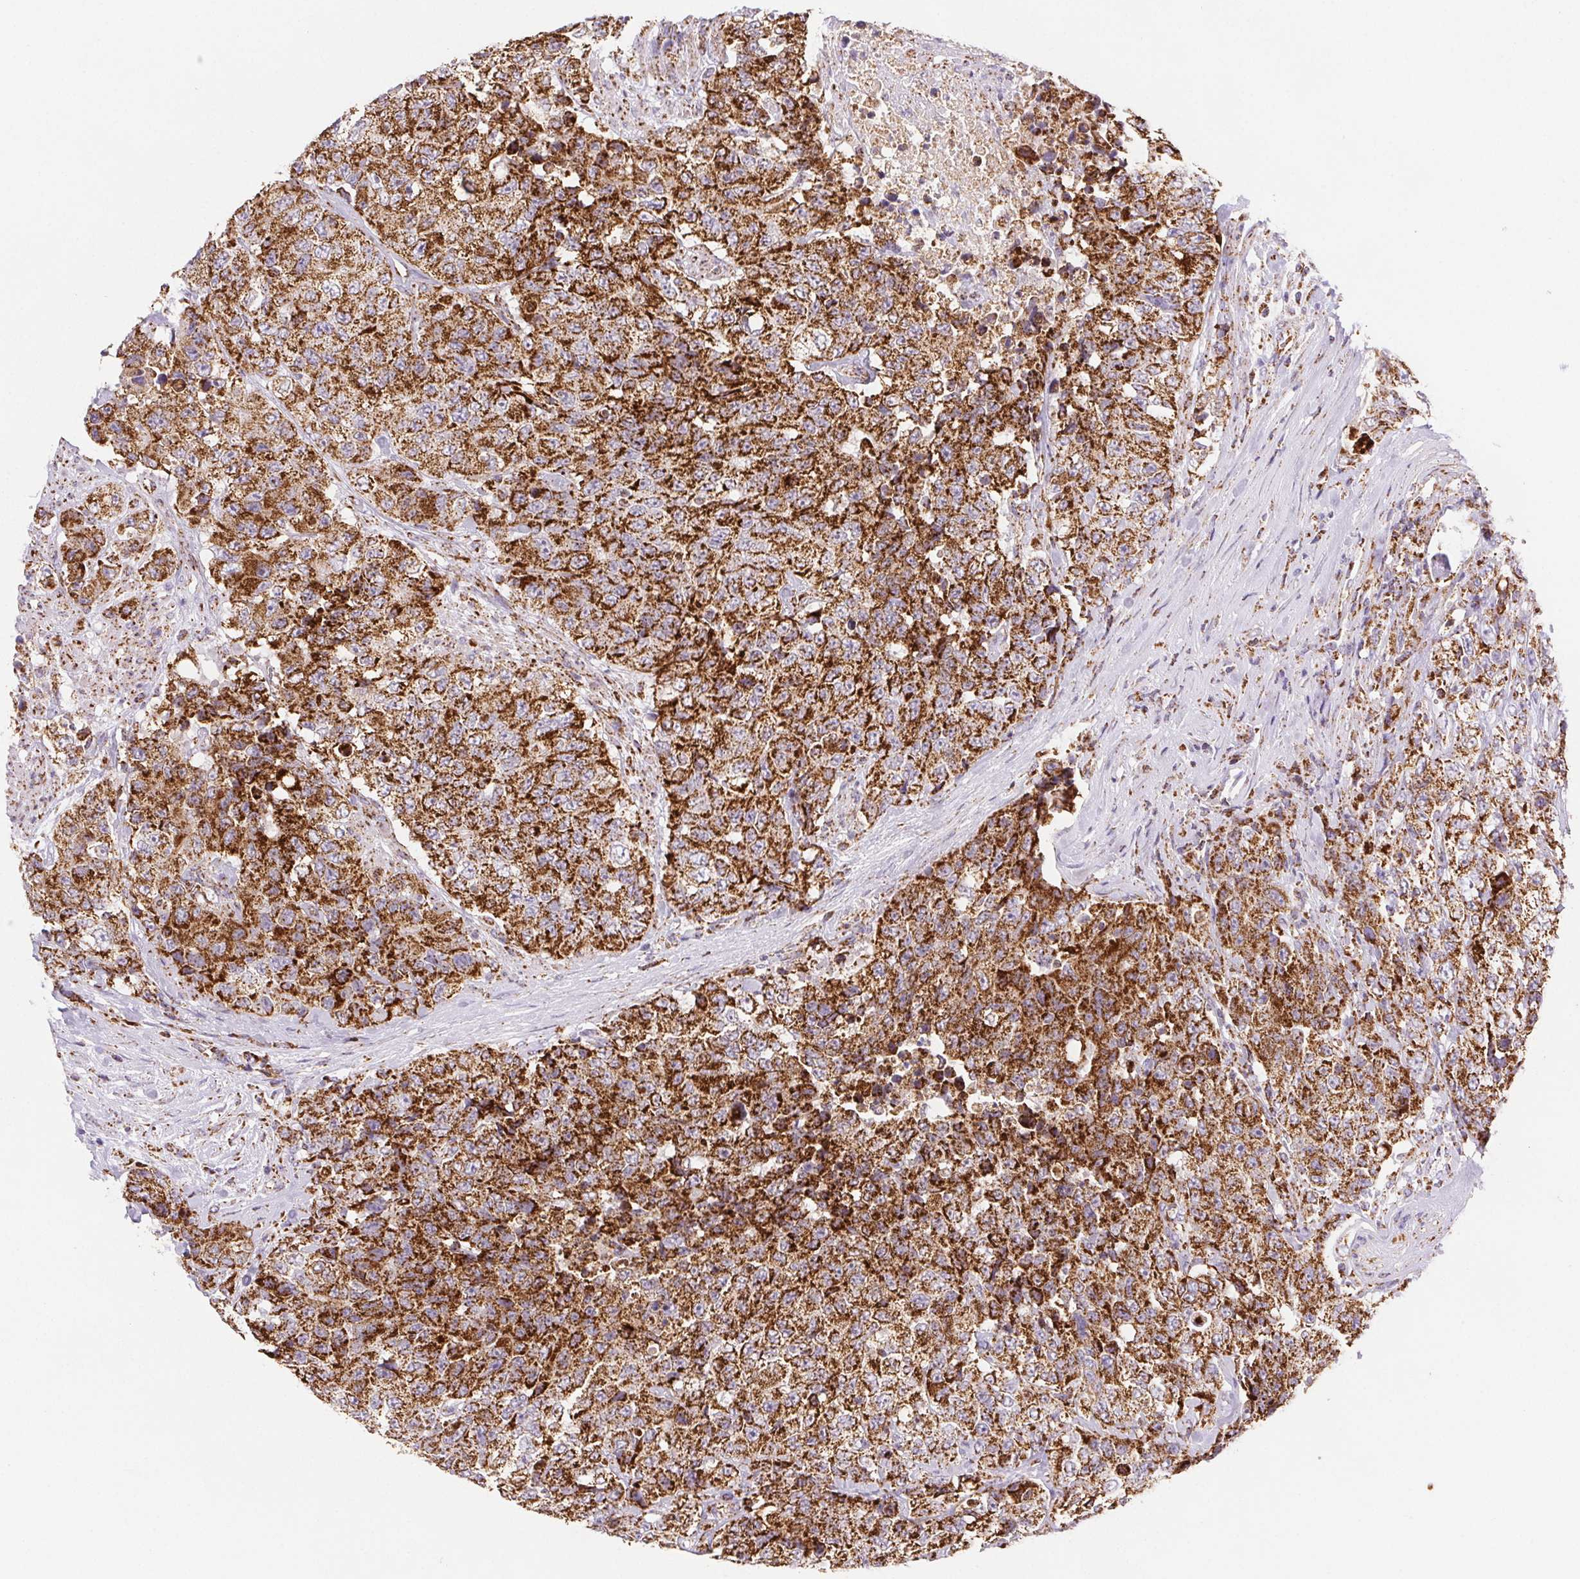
{"staining": {"intensity": "strong", "quantity": ">75%", "location": "cytoplasmic/membranous"}, "tissue": "urothelial cancer", "cell_type": "Tumor cells", "image_type": "cancer", "snomed": [{"axis": "morphology", "description": "Urothelial carcinoma, High grade"}, {"axis": "topography", "description": "Urinary bladder"}], "caption": "An IHC image of neoplastic tissue is shown. Protein staining in brown labels strong cytoplasmic/membranous positivity in urothelial carcinoma (high-grade) within tumor cells. The staining was performed using DAB to visualize the protein expression in brown, while the nuclei were stained in blue with hematoxylin (Magnification: 20x).", "gene": "NIPSNAP2", "patient": {"sex": "female", "age": 78}}